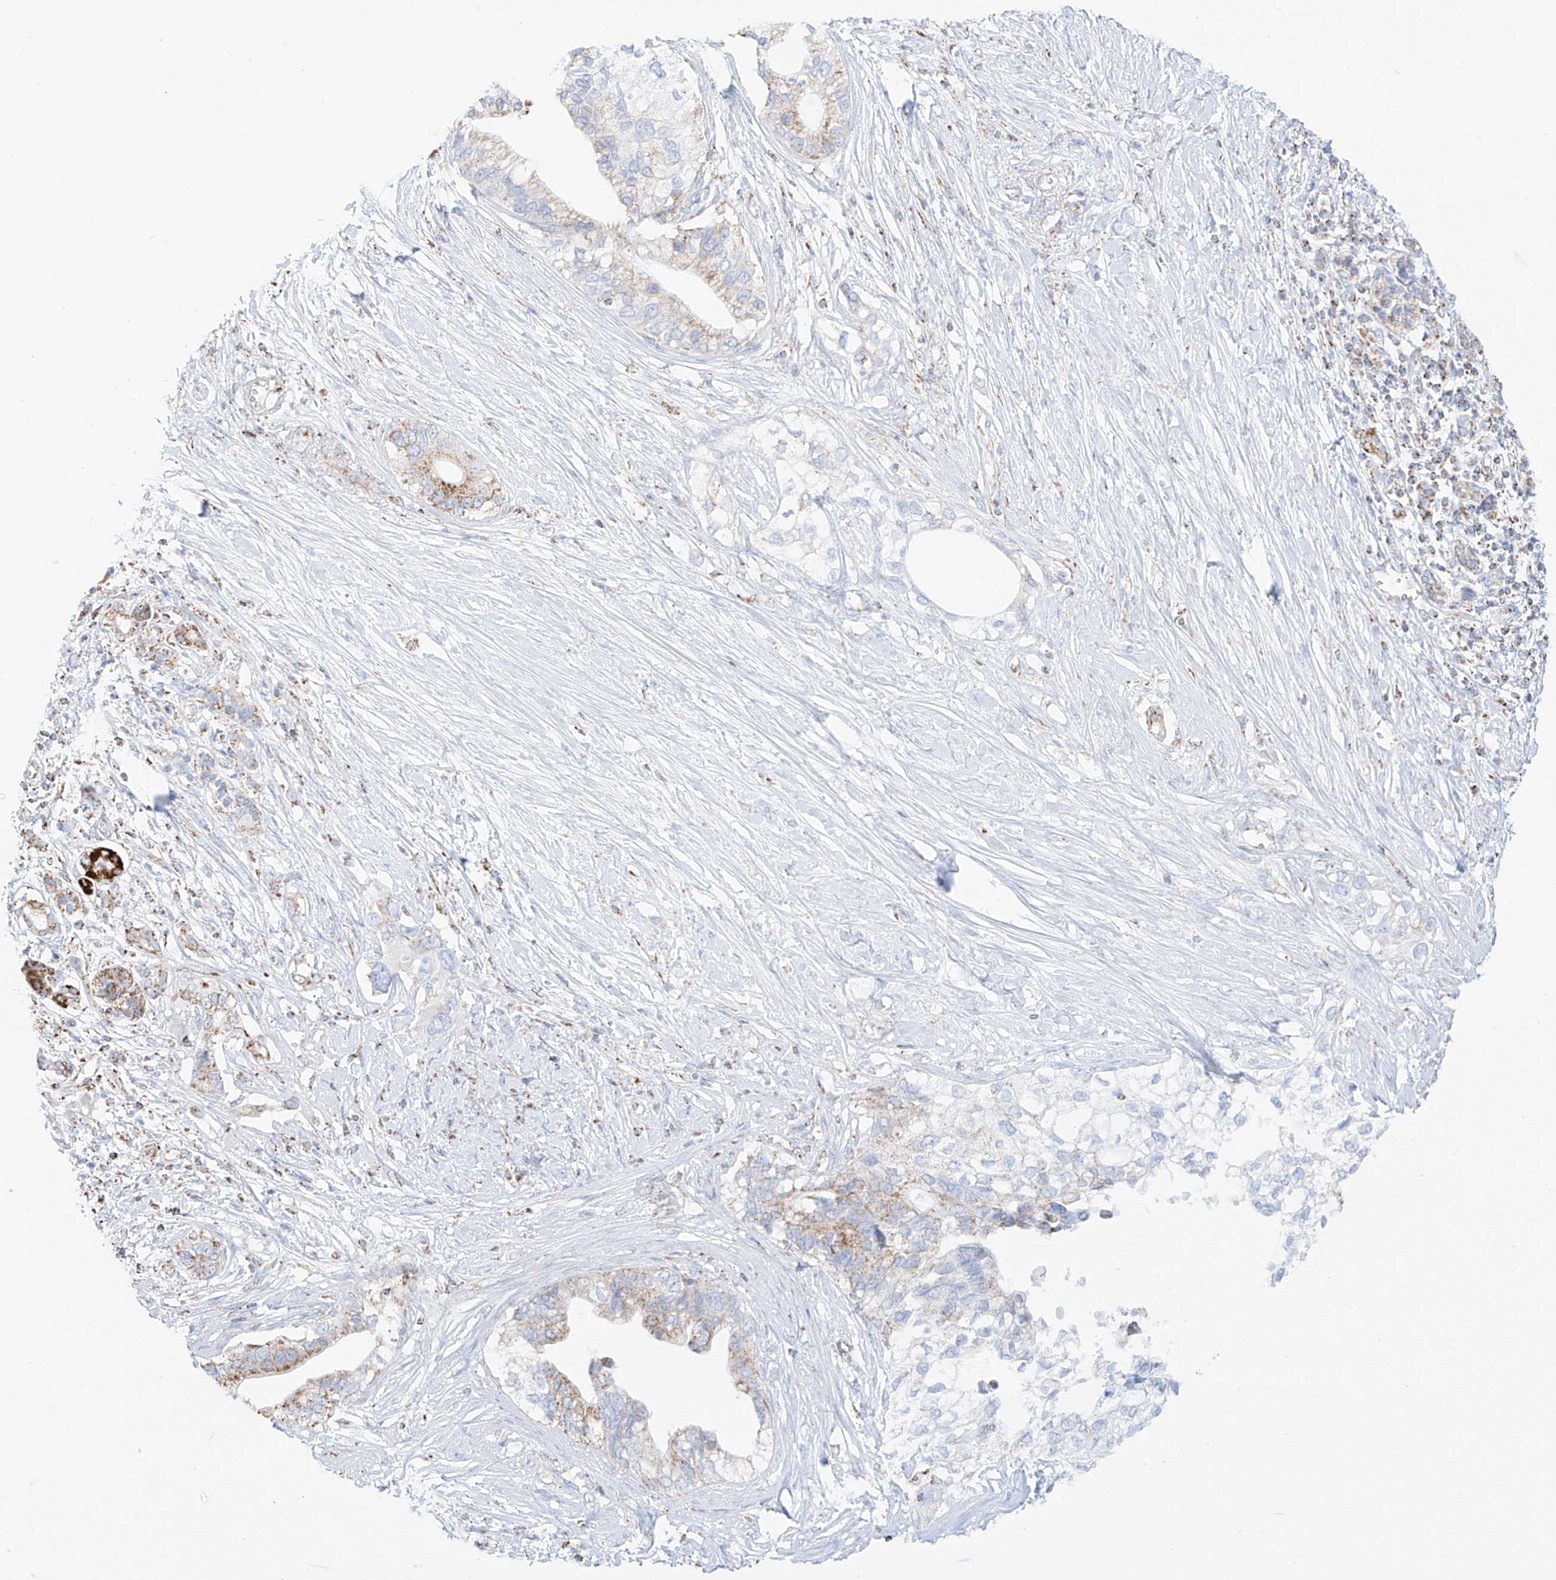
{"staining": {"intensity": "weak", "quantity": "25%-75%", "location": "cytoplasmic/membranous"}, "tissue": "pancreatic cancer", "cell_type": "Tumor cells", "image_type": "cancer", "snomed": [{"axis": "morphology", "description": "Normal tissue, NOS"}, {"axis": "morphology", "description": "Adenocarcinoma, NOS"}, {"axis": "topography", "description": "Pancreas"}, {"axis": "topography", "description": "Peripheral nerve tissue"}], "caption": "Protein staining of pancreatic cancer (adenocarcinoma) tissue reveals weak cytoplasmic/membranous staining in approximately 25%-75% of tumor cells.", "gene": "XKR3", "patient": {"sex": "male", "age": 59}}